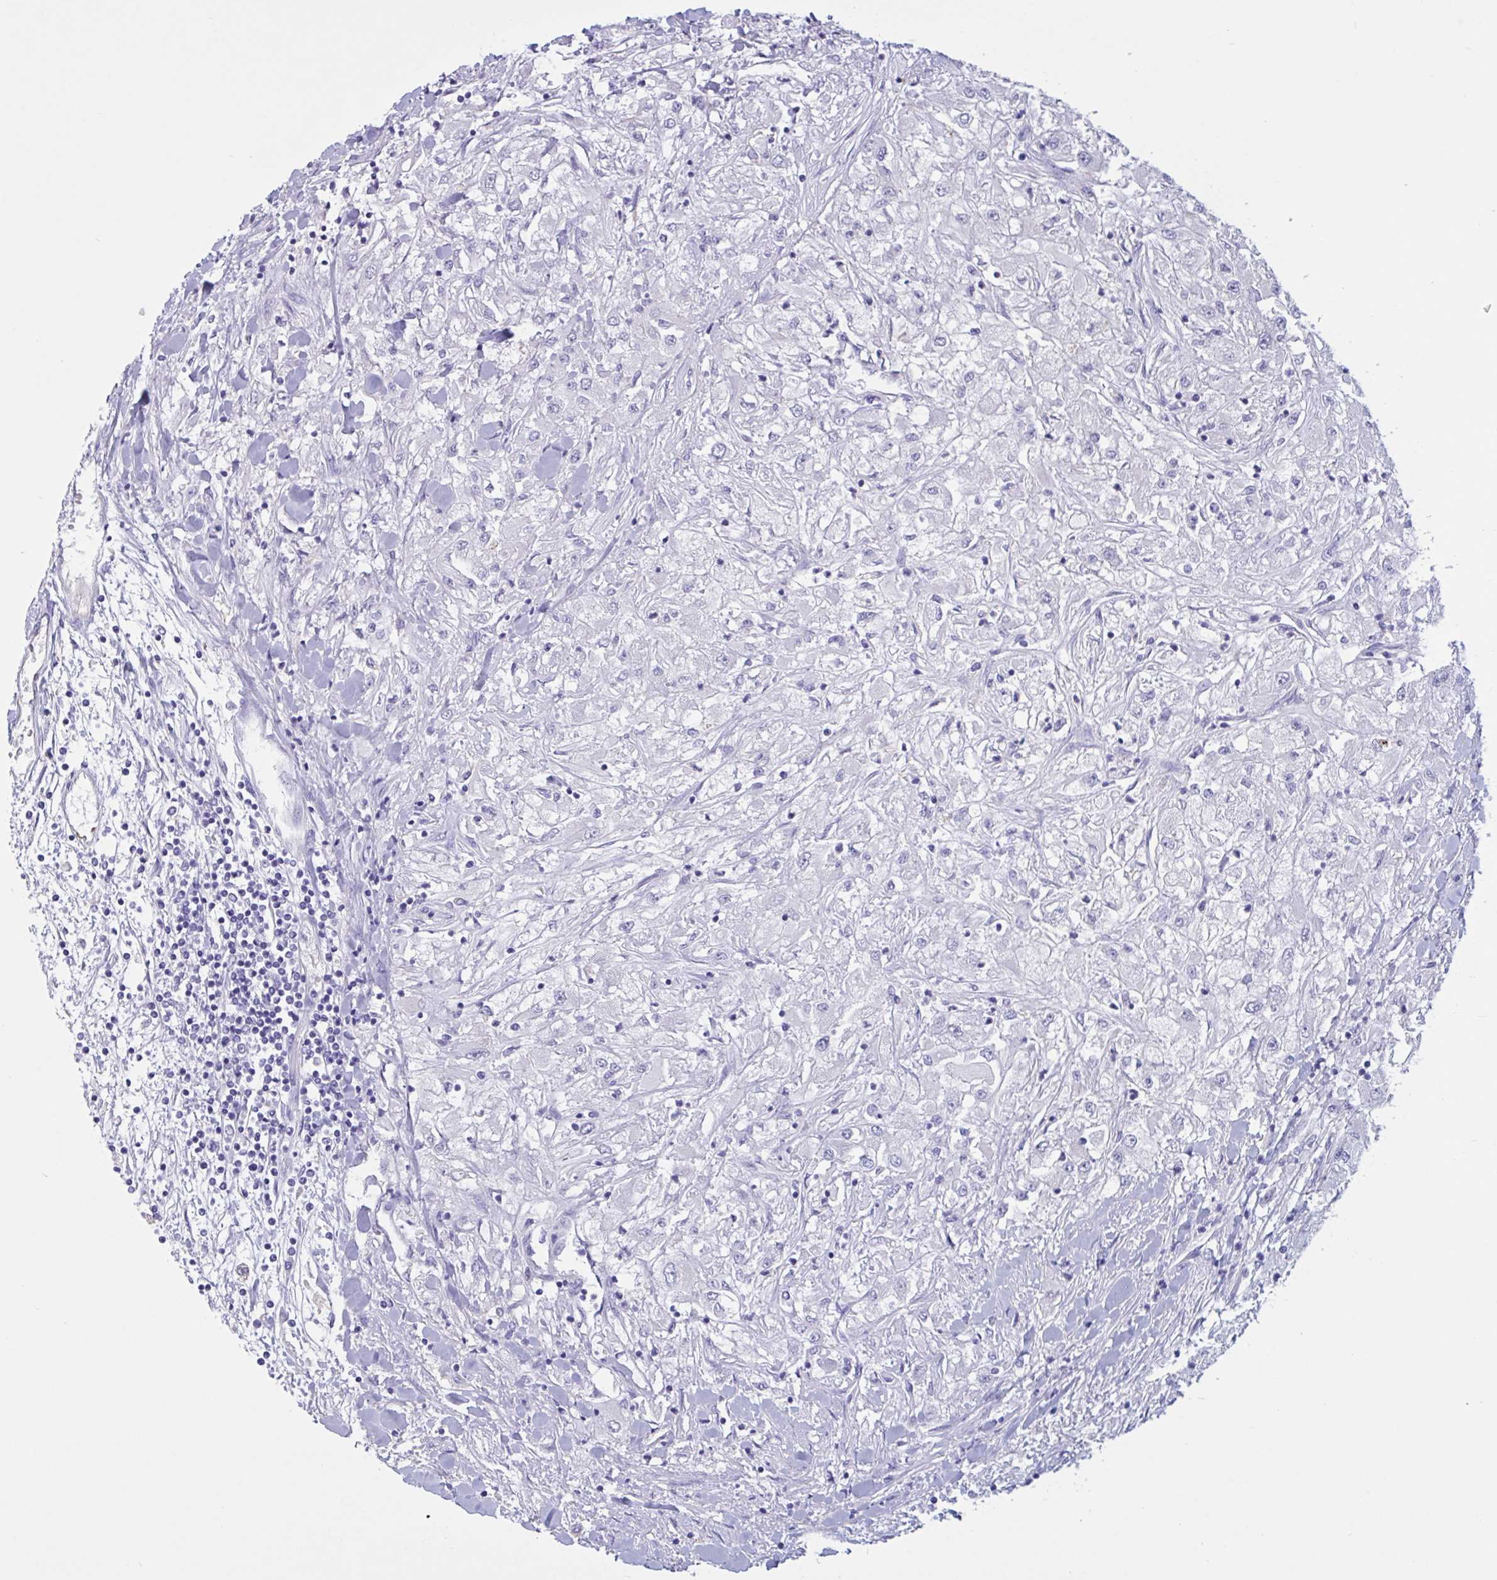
{"staining": {"intensity": "negative", "quantity": "none", "location": "none"}, "tissue": "renal cancer", "cell_type": "Tumor cells", "image_type": "cancer", "snomed": [{"axis": "morphology", "description": "Adenocarcinoma, NOS"}, {"axis": "topography", "description": "Kidney"}], "caption": "Tumor cells are negative for protein expression in human adenocarcinoma (renal).", "gene": "RPL22L1", "patient": {"sex": "male", "age": 80}}